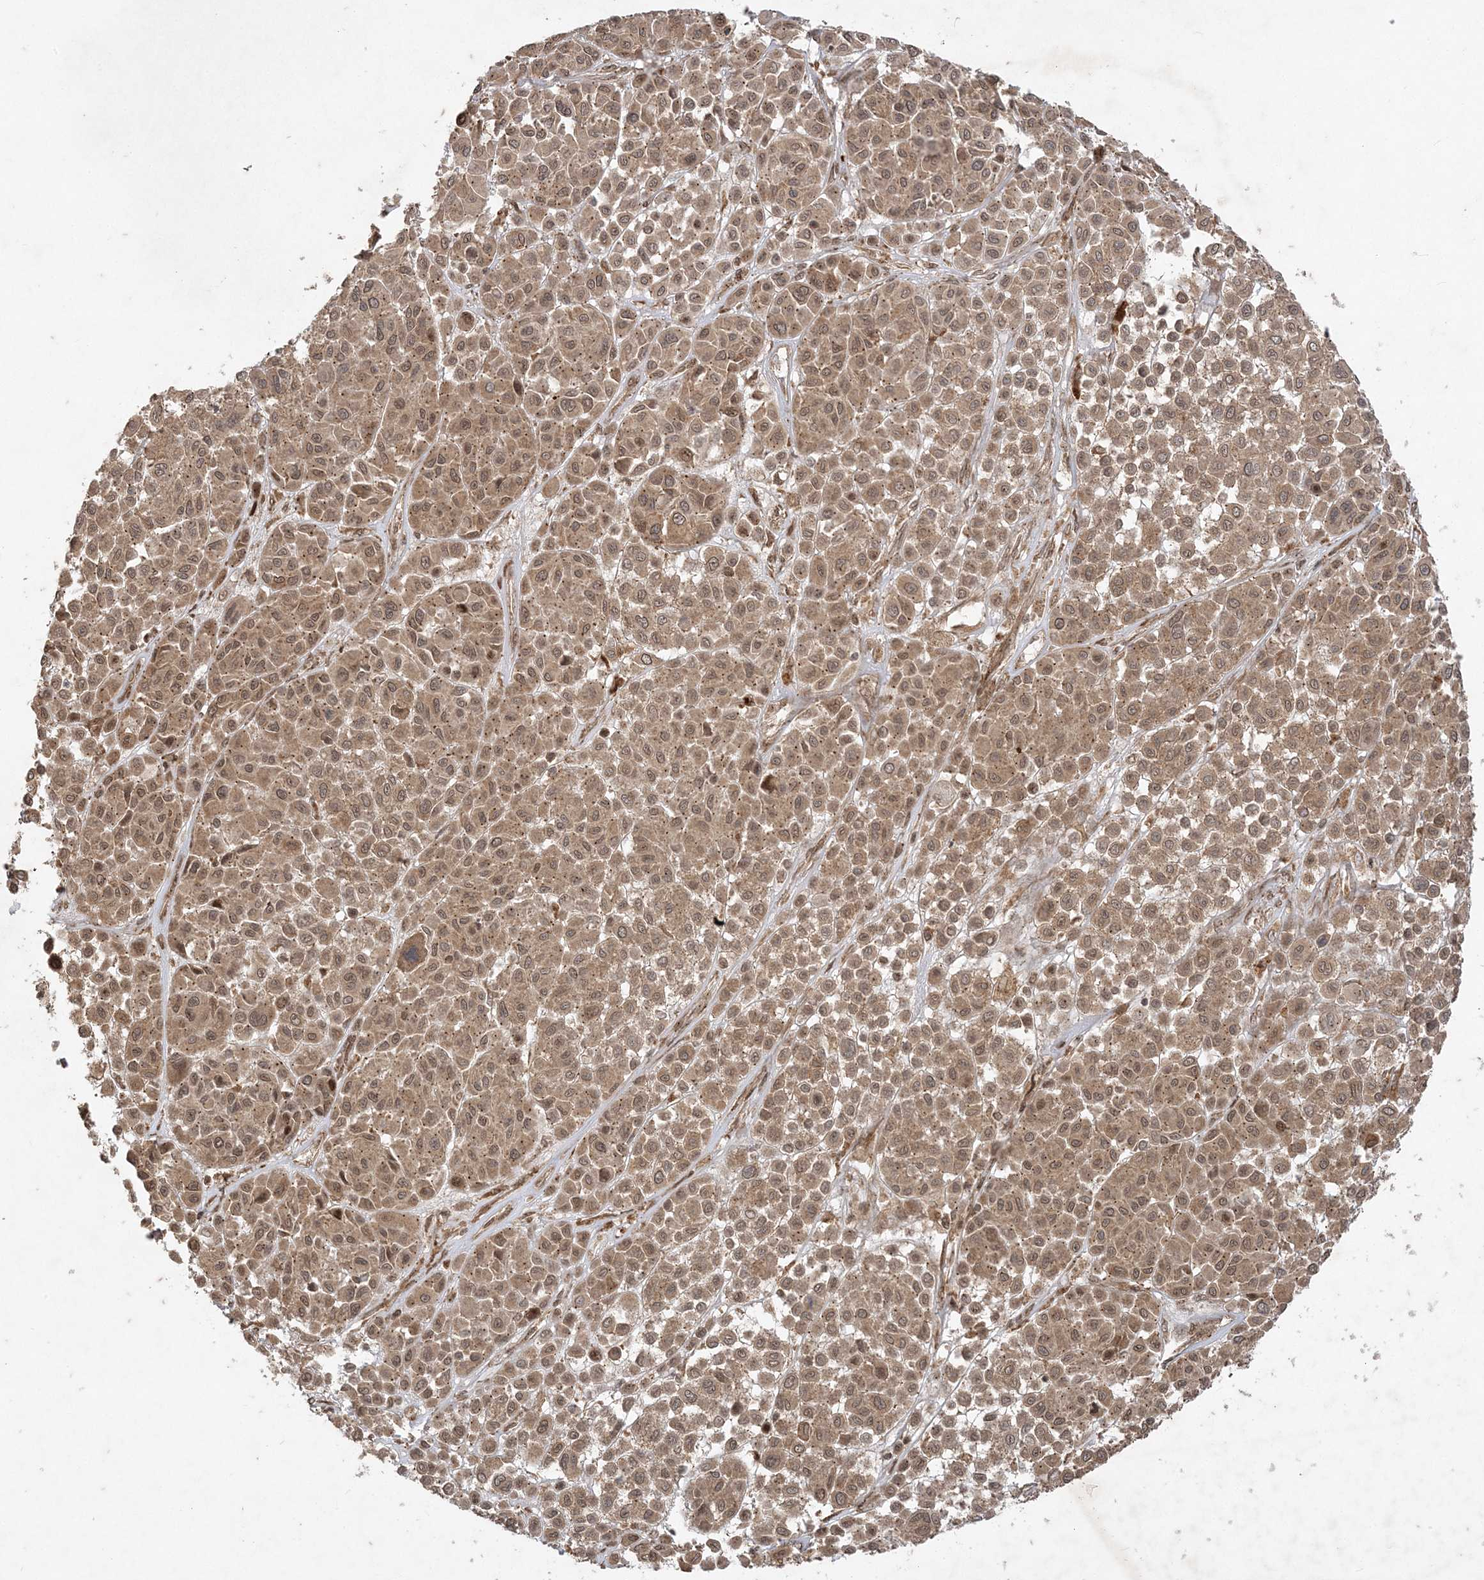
{"staining": {"intensity": "moderate", "quantity": ">75%", "location": "cytoplasmic/membranous,nuclear"}, "tissue": "melanoma", "cell_type": "Tumor cells", "image_type": "cancer", "snomed": [{"axis": "morphology", "description": "Malignant melanoma, Metastatic site"}, {"axis": "topography", "description": "Soft tissue"}], "caption": "Tumor cells show medium levels of moderate cytoplasmic/membranous and nuclear positivity in approximately >75% of cells in malignant melanoma (metastatic site). (Stains: DAB in brown, nuclei in blue, Microscopy: brightfield microscopy at high magnification).", "gene": "RRAS", "patient": {"sex": "male", "age": 41}}